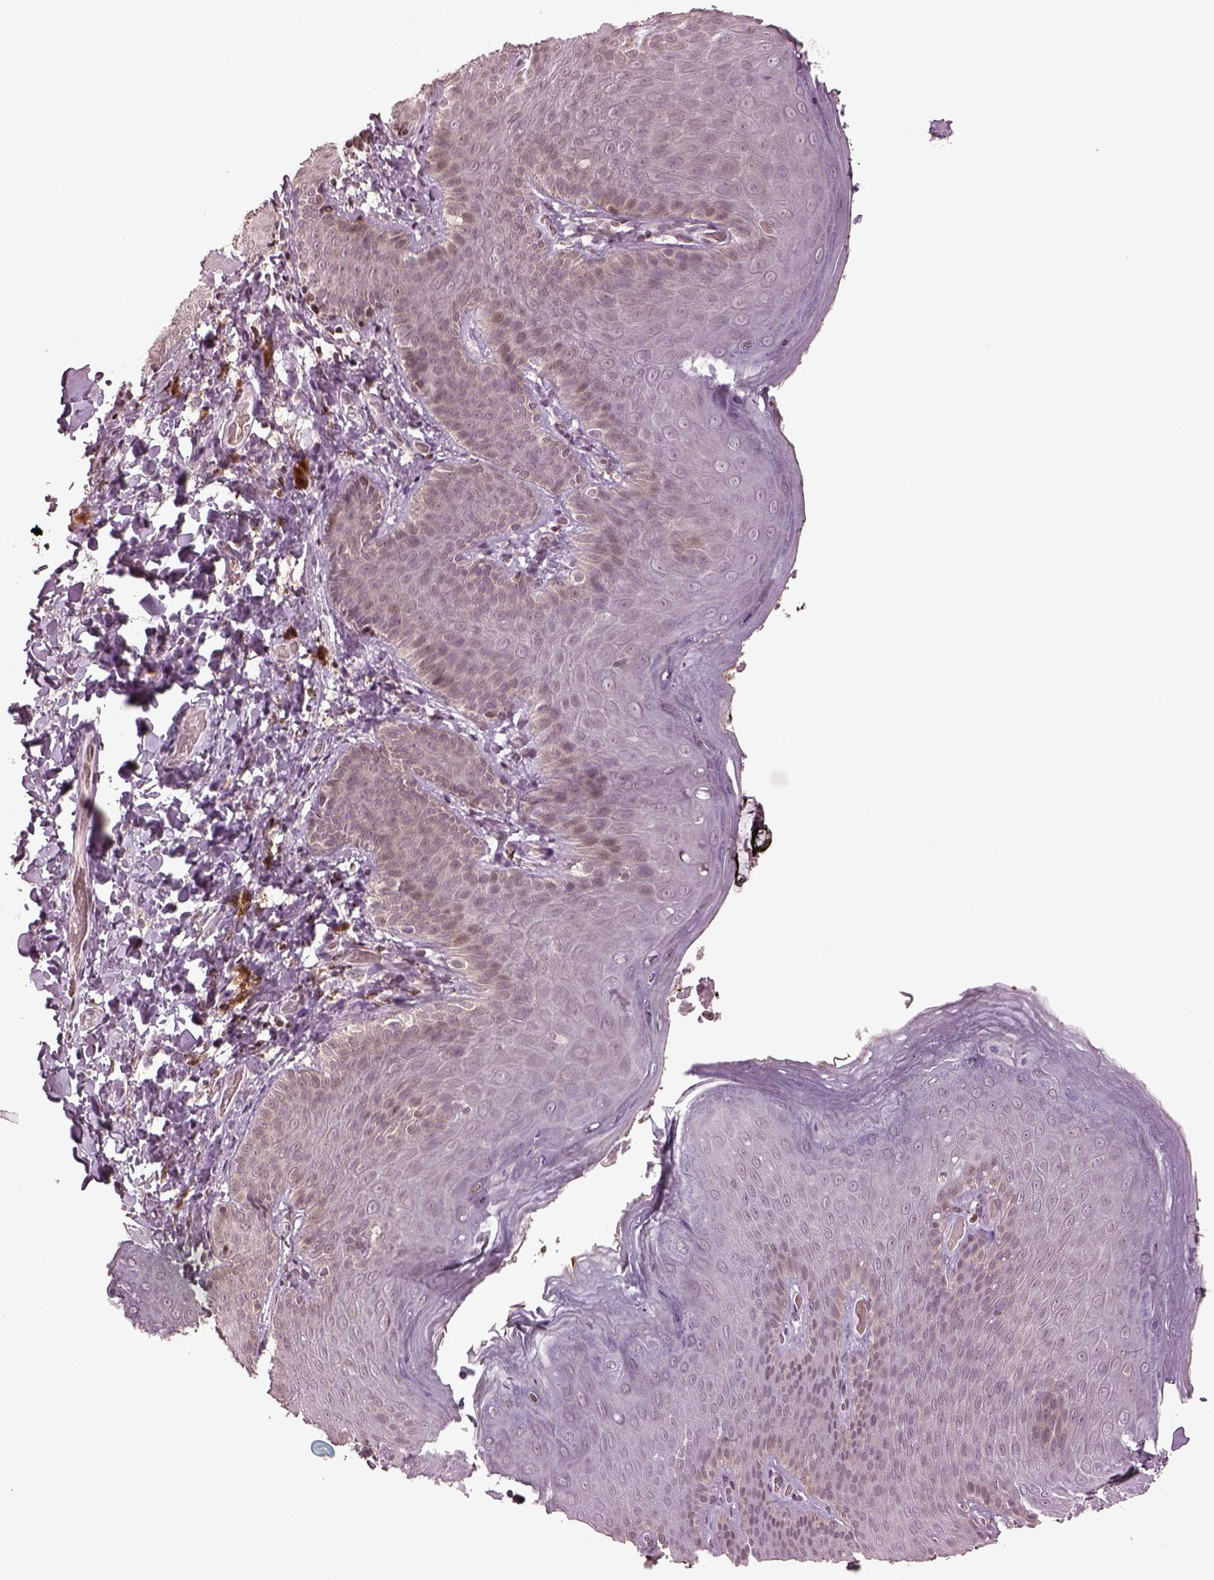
{"staining": {"intensity": "weak", "quantity": "<25%", "location": "nuclear"}, "tissue": "skin", "cell_type": "Epidermal cells", "image_type": "normal", "snomed": [{"axis": "morphology", "description": "Normal tissue, NOS"}, {"axis": "topography", "description": "Anal"}], "caption": "Immunohistochemistry (IHC) of normal skin shows no expression in epidermal cells.", "gene": "GRM4", "patient": {"sex": "male", "age": 53}}